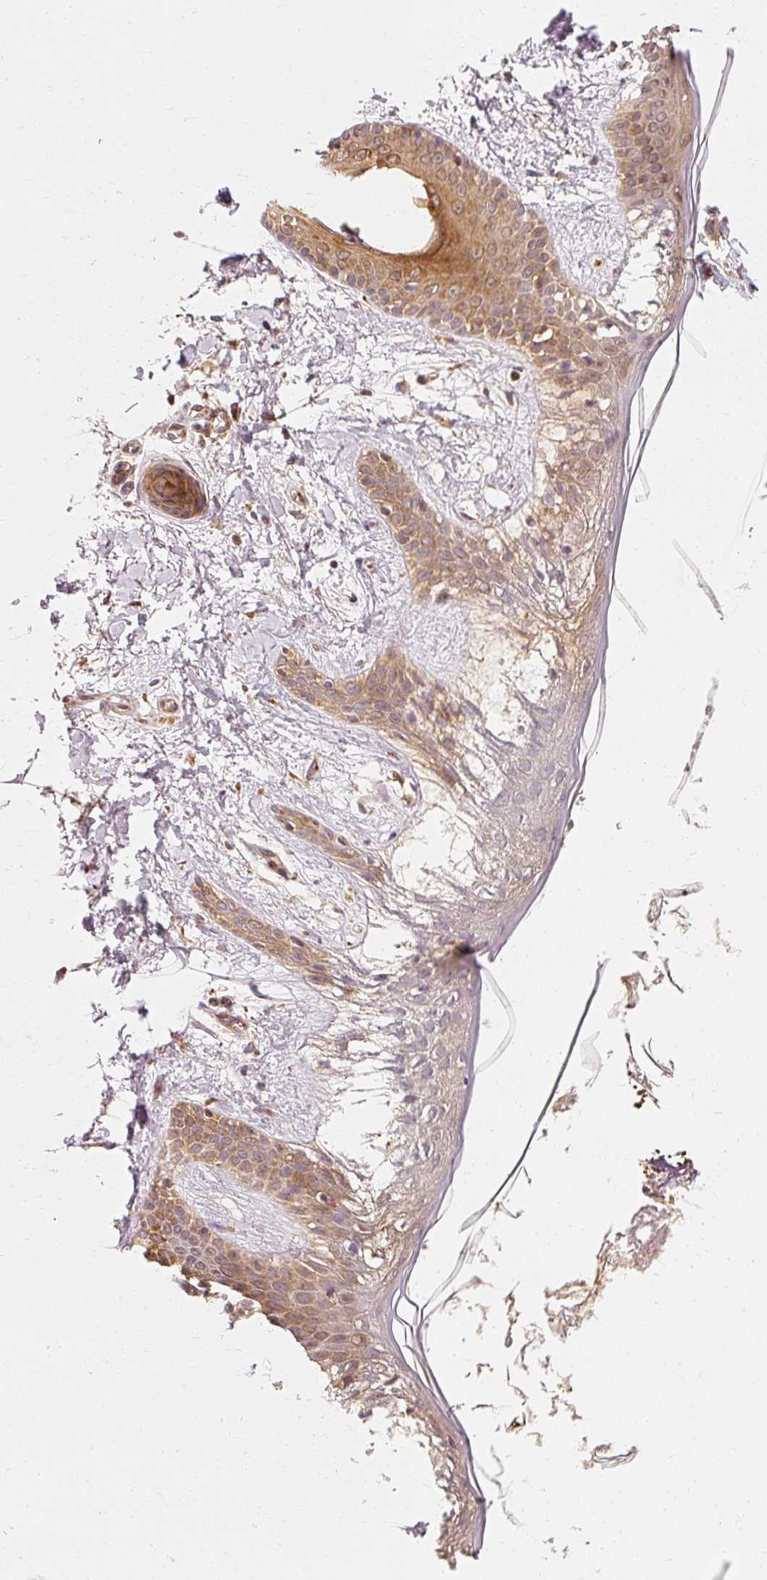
{"staining": {"intensity": "strong", "quantity": ">75%", "location": "cytoplasmic/membranous"}, "tissue": "skin", "cell_type": "Fibroblasts", "image_type": "normal", "snomed": [{"axis": "morphology", "description": "Normal tissue, NOS"}, {"axis": "topography", "description": "Skin"}], "caption": "Skin stained with DAB (3,3'-diaminobenzidine) IHC displays high levels of strong cytoplasmic/membranous positivity in about >75% of fibroblasts. (DAB (3,3'-diaminobenzidine) IHC with brightfield microscopy, high magnification).", "gene": "EEF1A1", "patient": {"sex": "female", "age": 34}}